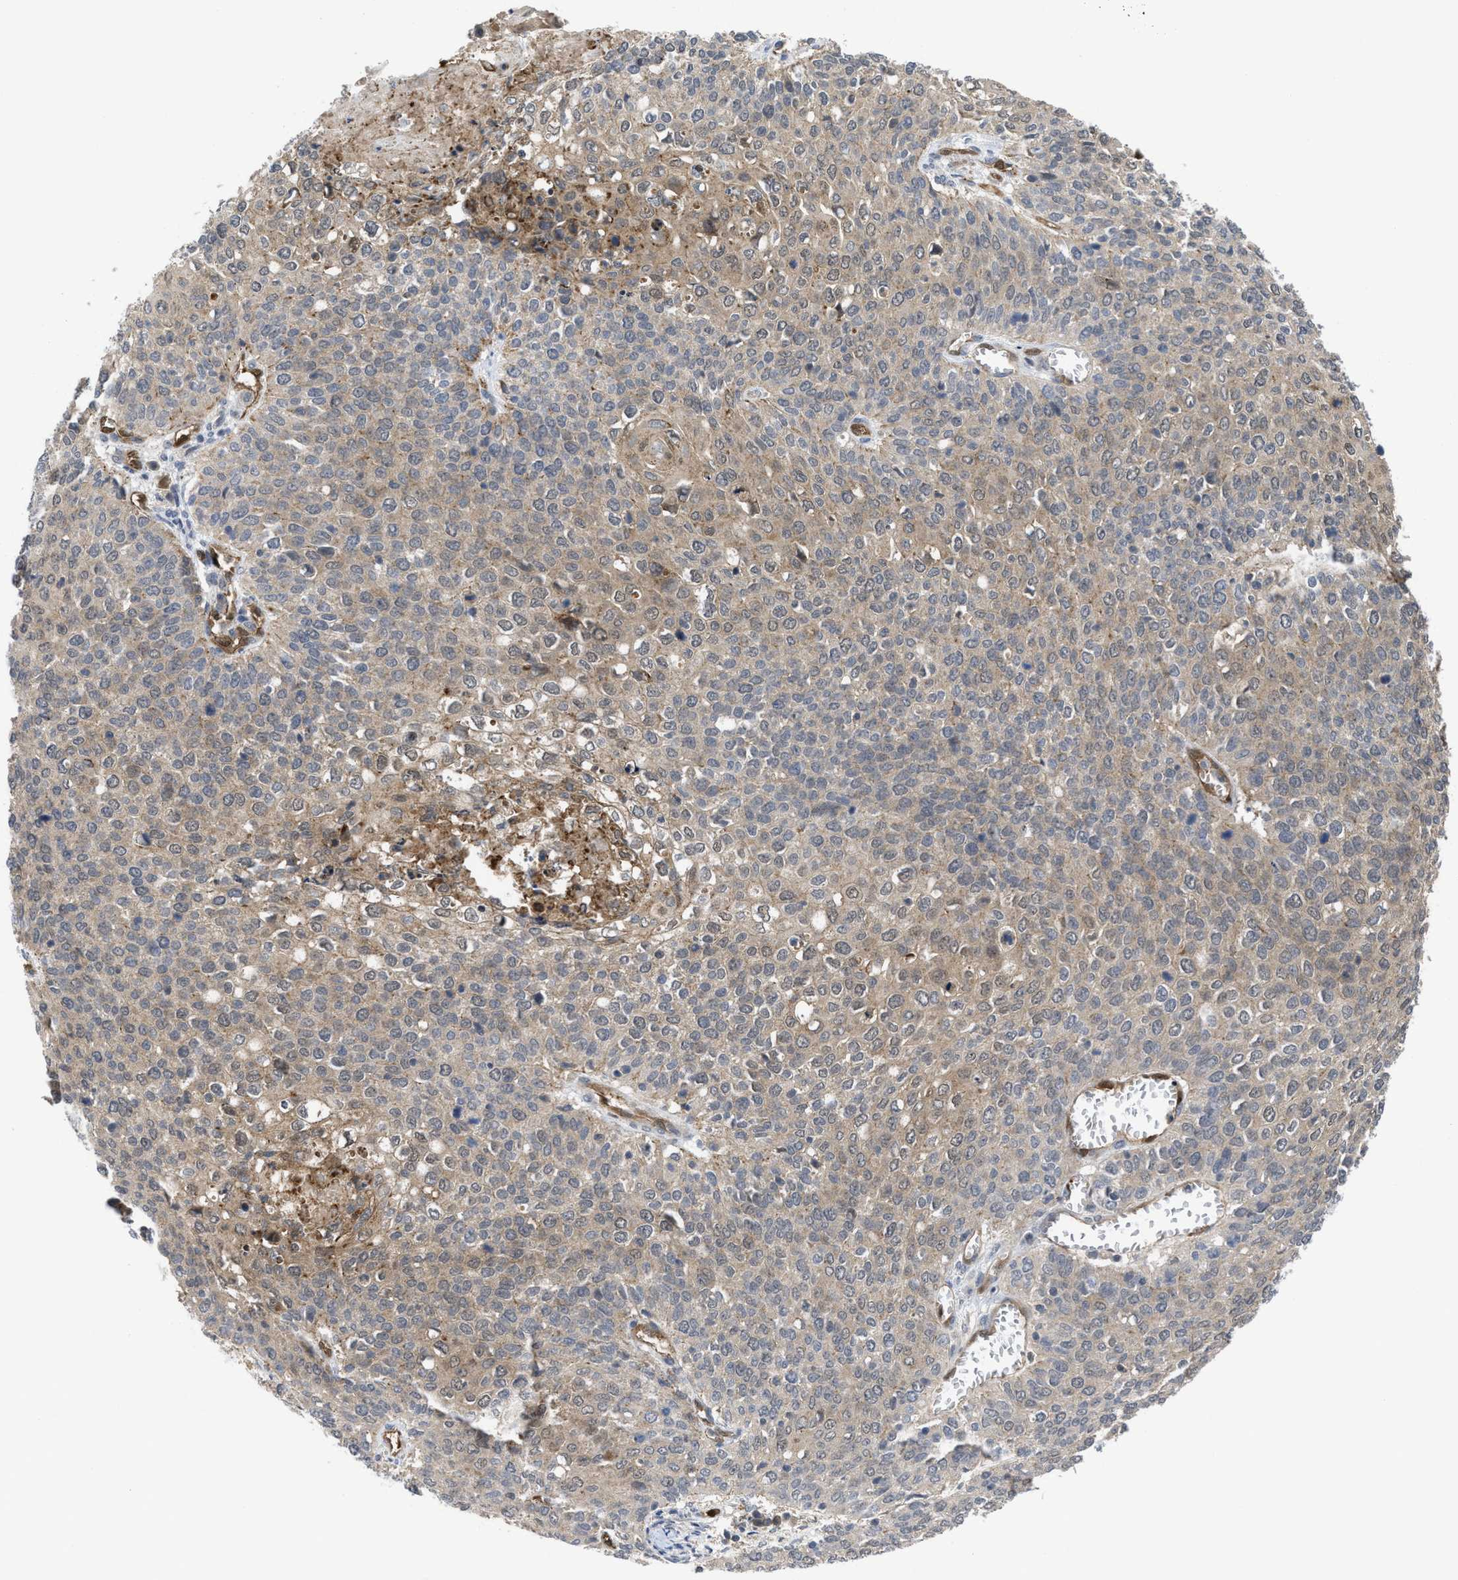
{"staining": {"intensity": "weak", "quantity": "25%-75%", "location": "cytoplasmic/membranous"}, "tissue": "cervical cancer", "cell_type": "Tumor cells", "image_type": "cancer", "snomed": [{"axis": "morphology", "description": "Squamous cell carcinoma, NOS"}, {"axis": "topography", "description": "Cervix"}], "caption": "Protein staining by immunohistochemistry (IHC) exhibits weak cytoplasmic/membranous staining in approximately 25%-75% of tumor cells in cervical squamous cell carcinoma. Nuclei are stained in blue.", "gene": "LDAF1", "patient": {"sex": "female", "age": 39}}